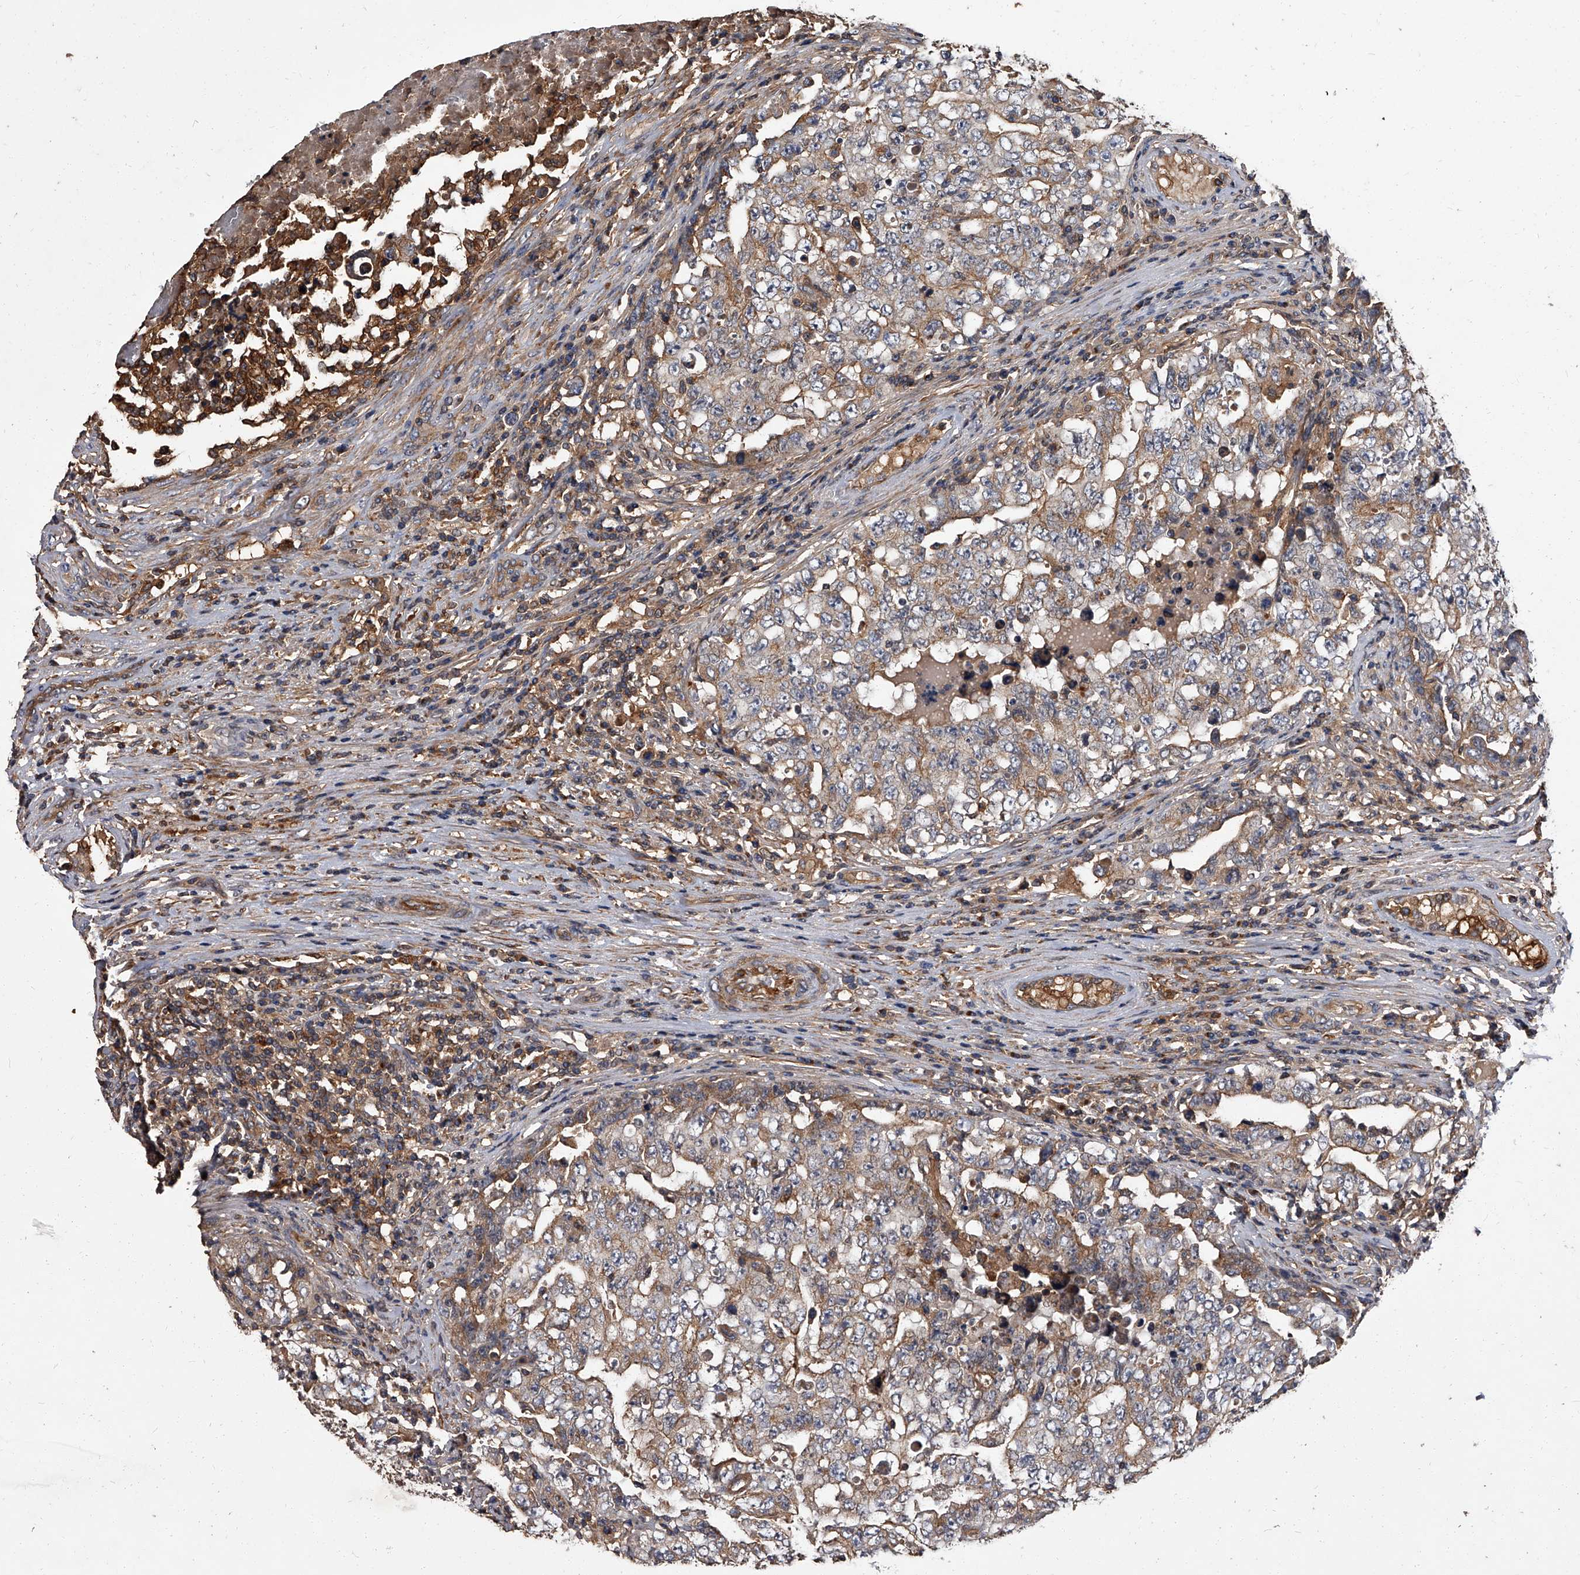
{"staining": {"intensity": "weak", "quantity": "25%-75%", "location": "cytoplasmic/membranous"}, "tissue": "testis cancer", "cell_type": "Tumor cells", "image_type": "cancer", "snomed": [{"axis": "morphology", "description": "Carcinoma, Embryonal, NOS"}, {"axis": "topography", "description": "Testis"}], "caption": "A high-resolution image shows immunohistochemistry staining of testis cancer (embryonal carcinoma), which shows weak cytoplasmic/membranous positivity in approximately 25%-75% of tumor cells. (IHC, brightfield microscopy, high magnification).", "gene": "STK36", "patient": {"sex": "male", "age": 26}}